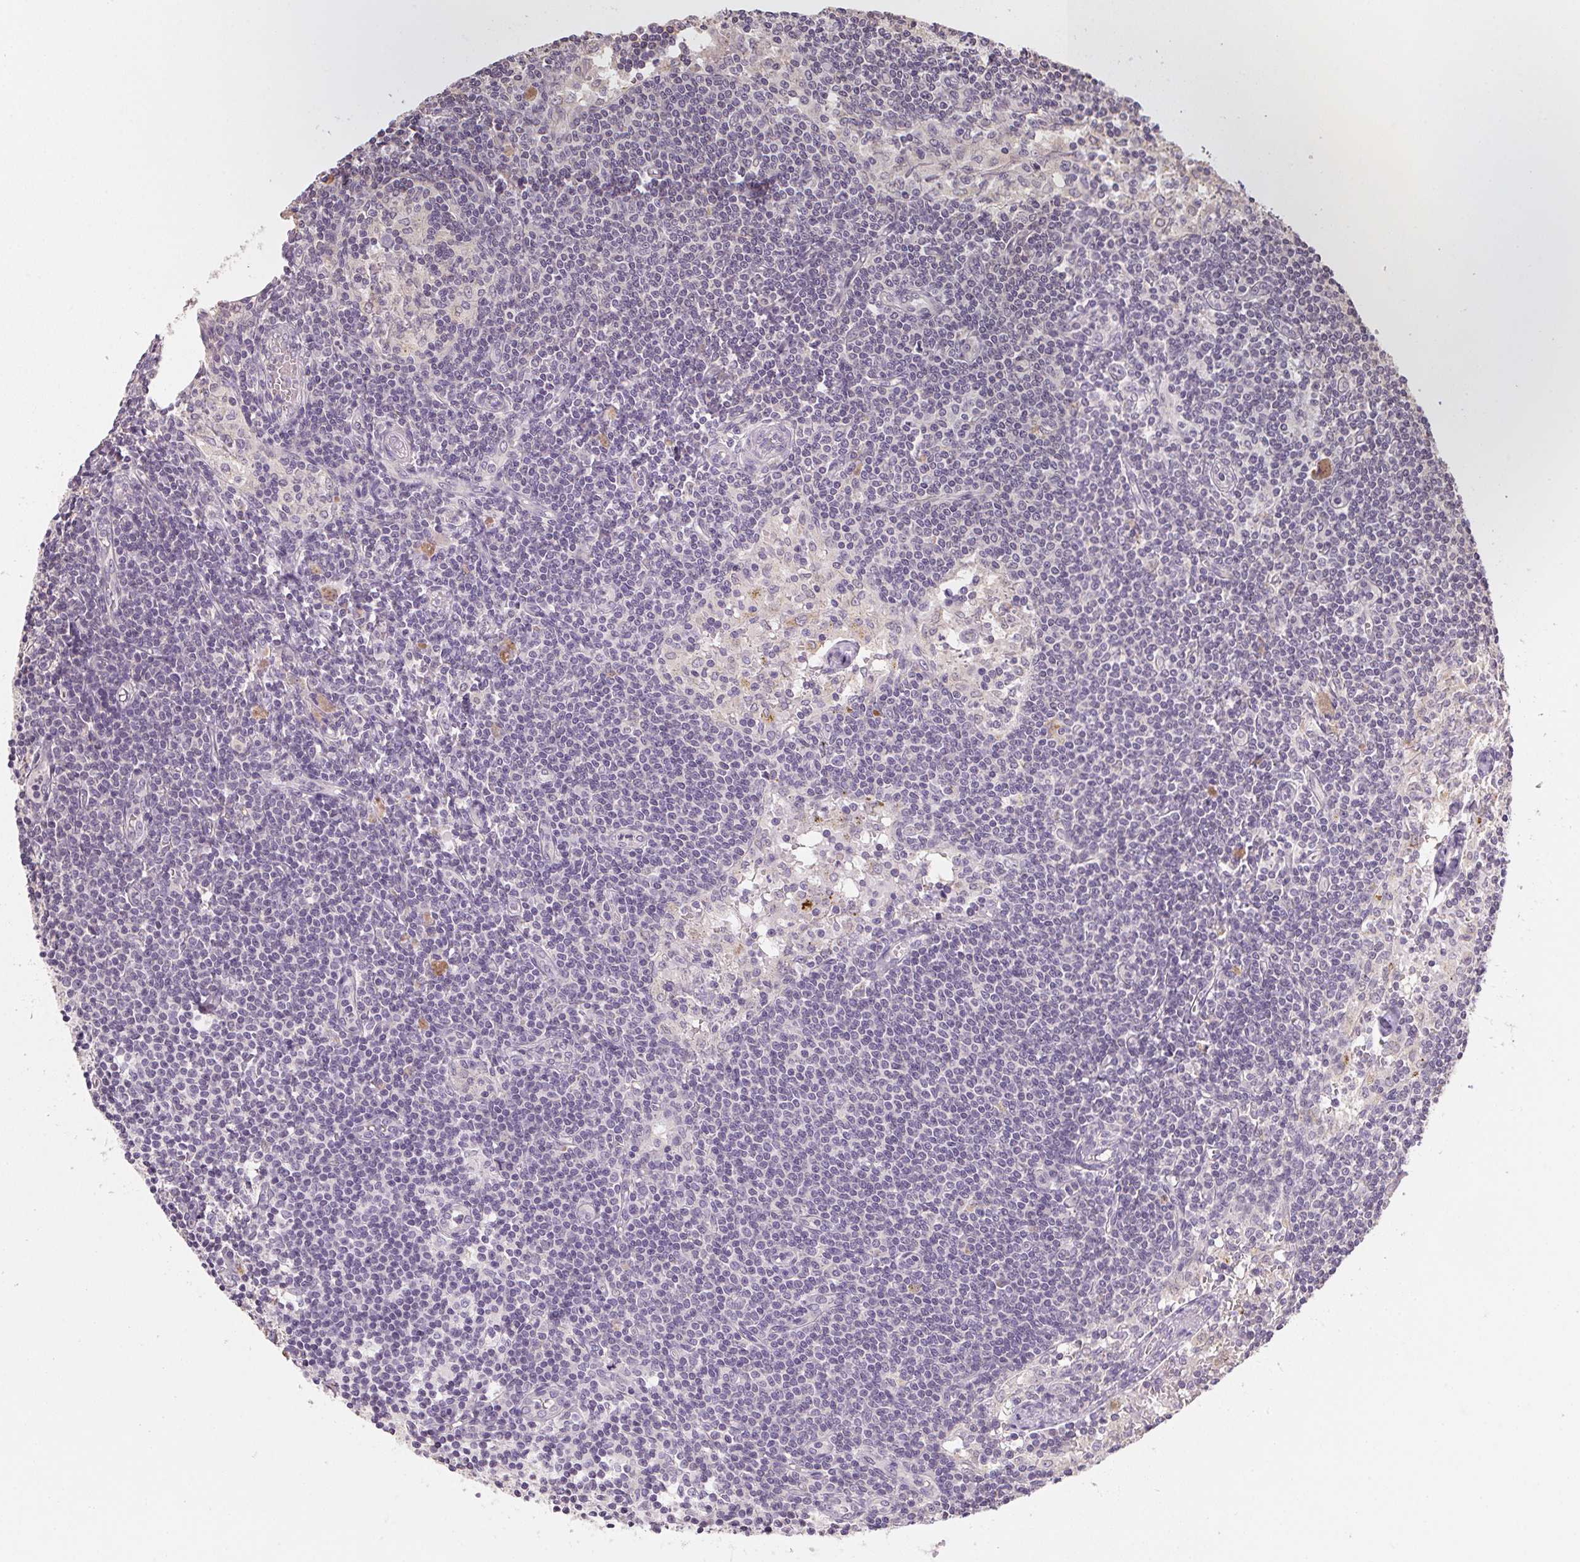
{"staining": {"intensity": "negative", "quantity": "none", "location": "none"}, "tissue": "lymph node", "cell_type": "Germinal center cells", "image_type": "normal", "snomed": [{"axis": "morphology", "description": "Normal tissue, NOS"}, {"axis": "topography", "description": "Lymph node"}], "caption": "DAB immunohistochemical staining of unremarkable human lymph node shows no significant positivity in germinal center cells. (Stains: DAB (3,3'-diaminobenzidine) immunohistochemistry with hematoxylin counter stain, Microscopy: brightfield microscopy at high magnification).", "gene": "ALDH8A1", "patient": {"sex": "female", "age": 69}}